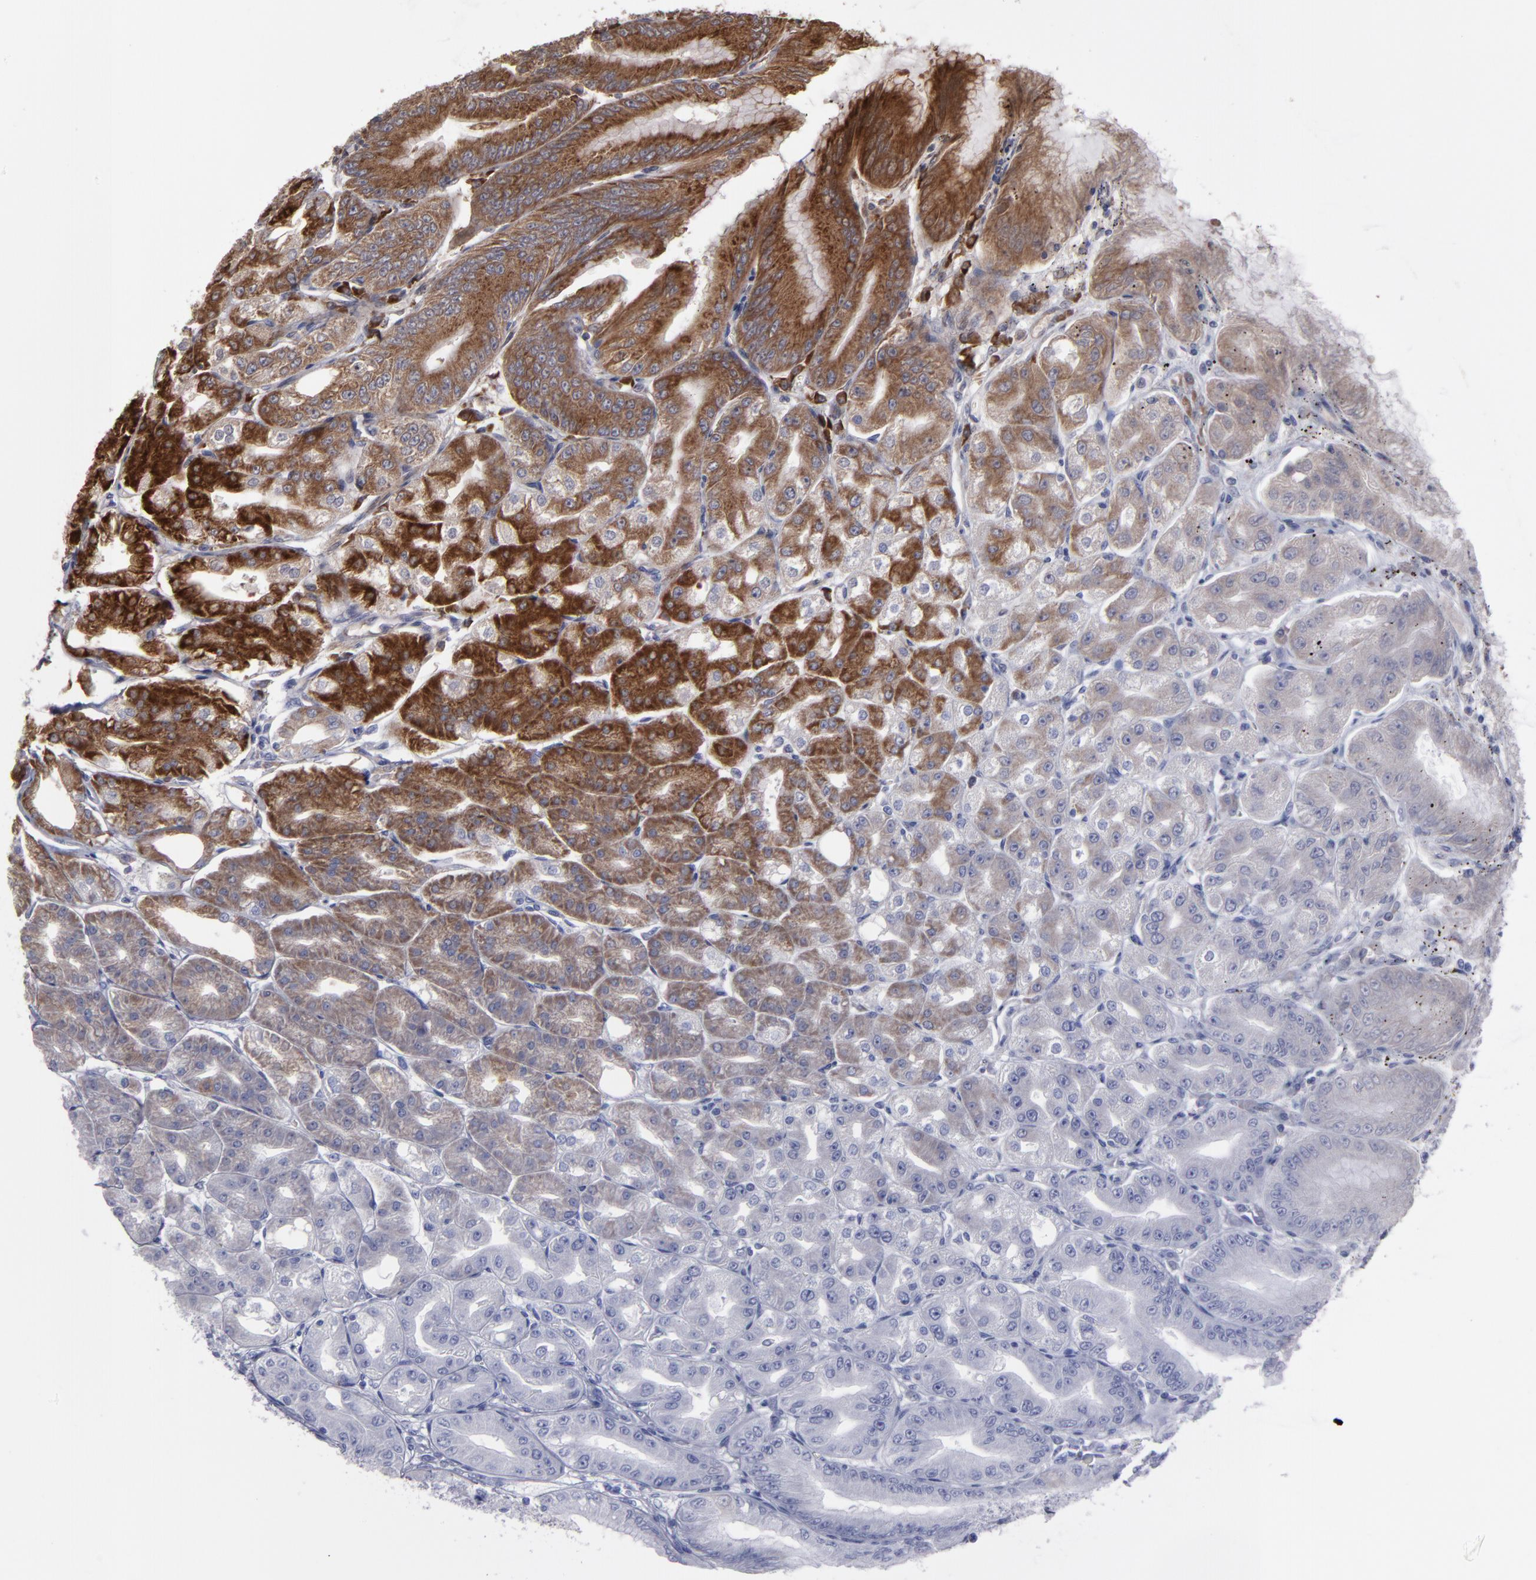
{"staining": {"intensity": "moderate", "quantity": "25%-75%", "location": "cytoplasmic/membranous"}, "tissue": "stomach", "cell_type": "Glandular cells", "image_type": "normal", "snomed": [{"axis": "morphology", "description": "Normal tissue, NOS"}, {"axis": "topography", "description": "Stomach, lower"}], "caption": "Immunohistochemical staining of normal human stomach displays medium levels of moderate cytoplasmic/membranous expression in about 25%-75% of glandular cells. The staining was performed using DAB (3,3'-diaminobenzidine) to visualize the protein expression in brown, while the nuclei were stained in blue with hematoxylin (Magnification: 20x).", "gene": "SND1", "patient": {"sex": "male", "age": 71}}